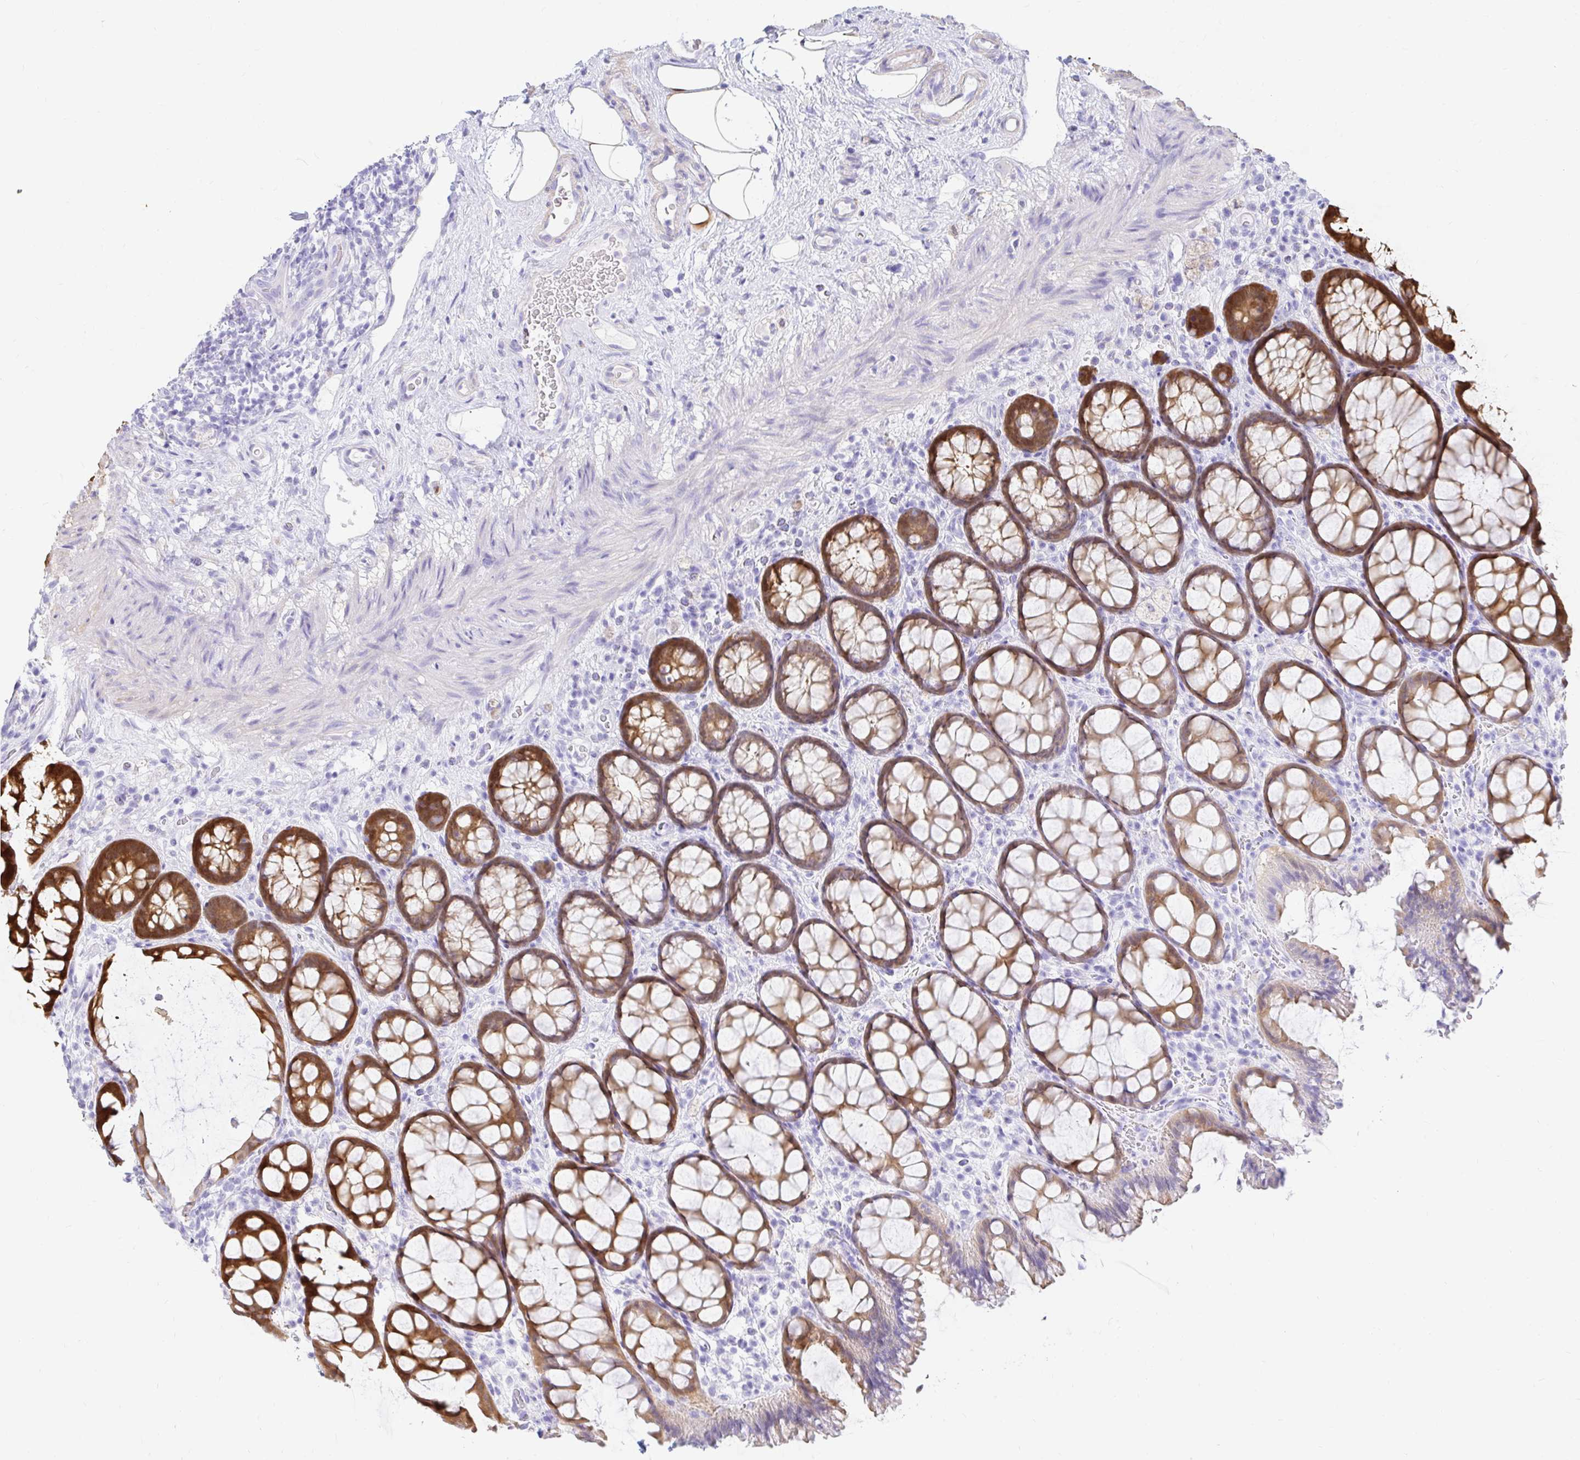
{"staining": {"intensity": "moderate", "quantity": ">75%", "location": "cytoplasmic/membranous"}, "tissue": "rectum", "cell_type": "Glandular cells", "image_type": "normal", "snomed": [{"axis": "morphology", "description": "Normal tissue, NOS"}, {"axis": "topography", "description": "Rectum"}], "caption": "There is medium levels of moderate cytoplasmic/membranous expression in glandular cells of unremarkable rectum, as demonstrated by immunohistochemical staining (brown color).", "gene": "PPP1R1B", "patient": {"sex": "female", "age": 67}}